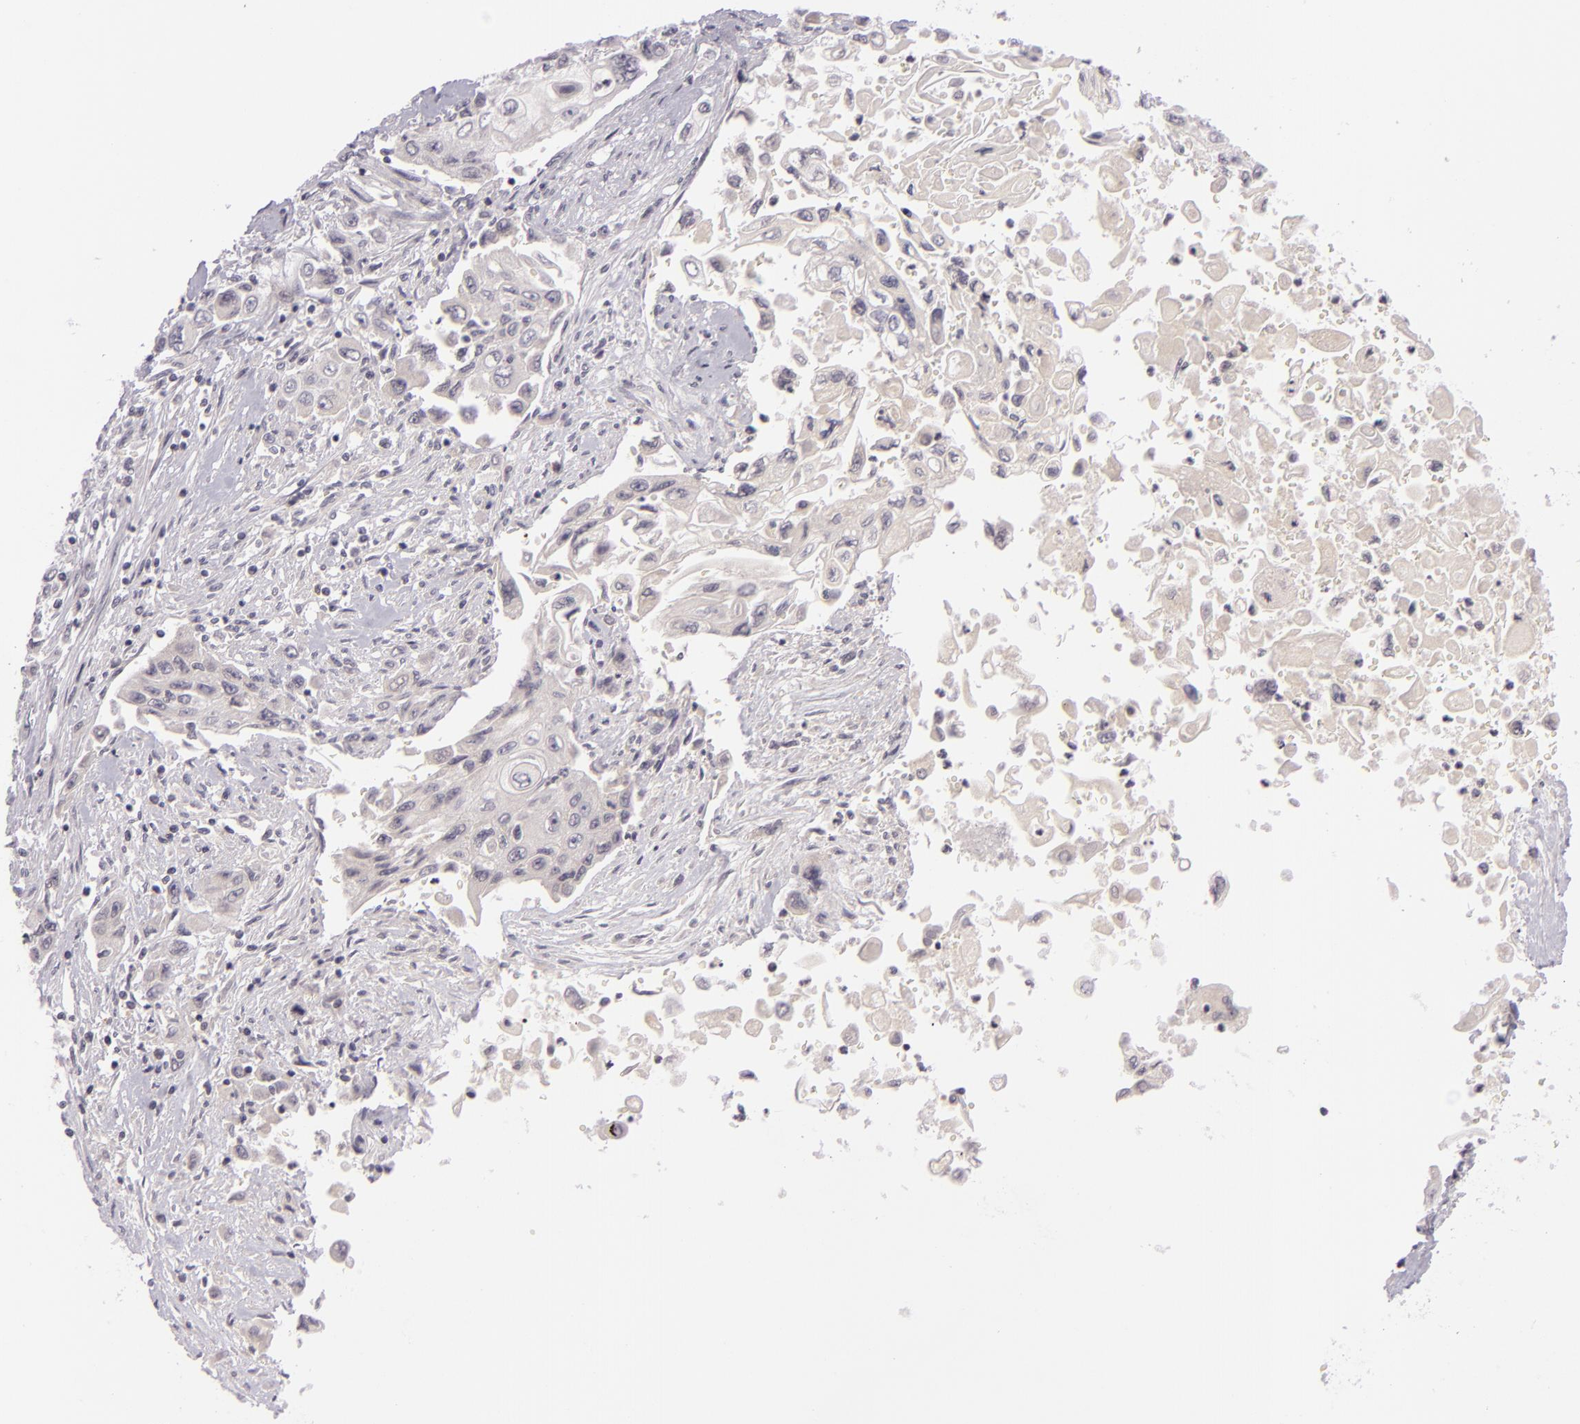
{"staining": {"intensity": "negative", "quantity": "none", "location": "none"}, "tissue": "pancreatic cancer", "cell_type": "Tumor cells", "image_type": "cancer", "snomed": [{"axis": "morphology", "description": "Adenocarcinoma, NOS"}, {"axis": "topography", "description": "Pancreas"}], "caption": "The micrograph exhibits no significant expression in tumor cells of adenocarcinoma (pancreatic).", "gene": "DAG1", "patient": {"sex": "male", "age": 70}}